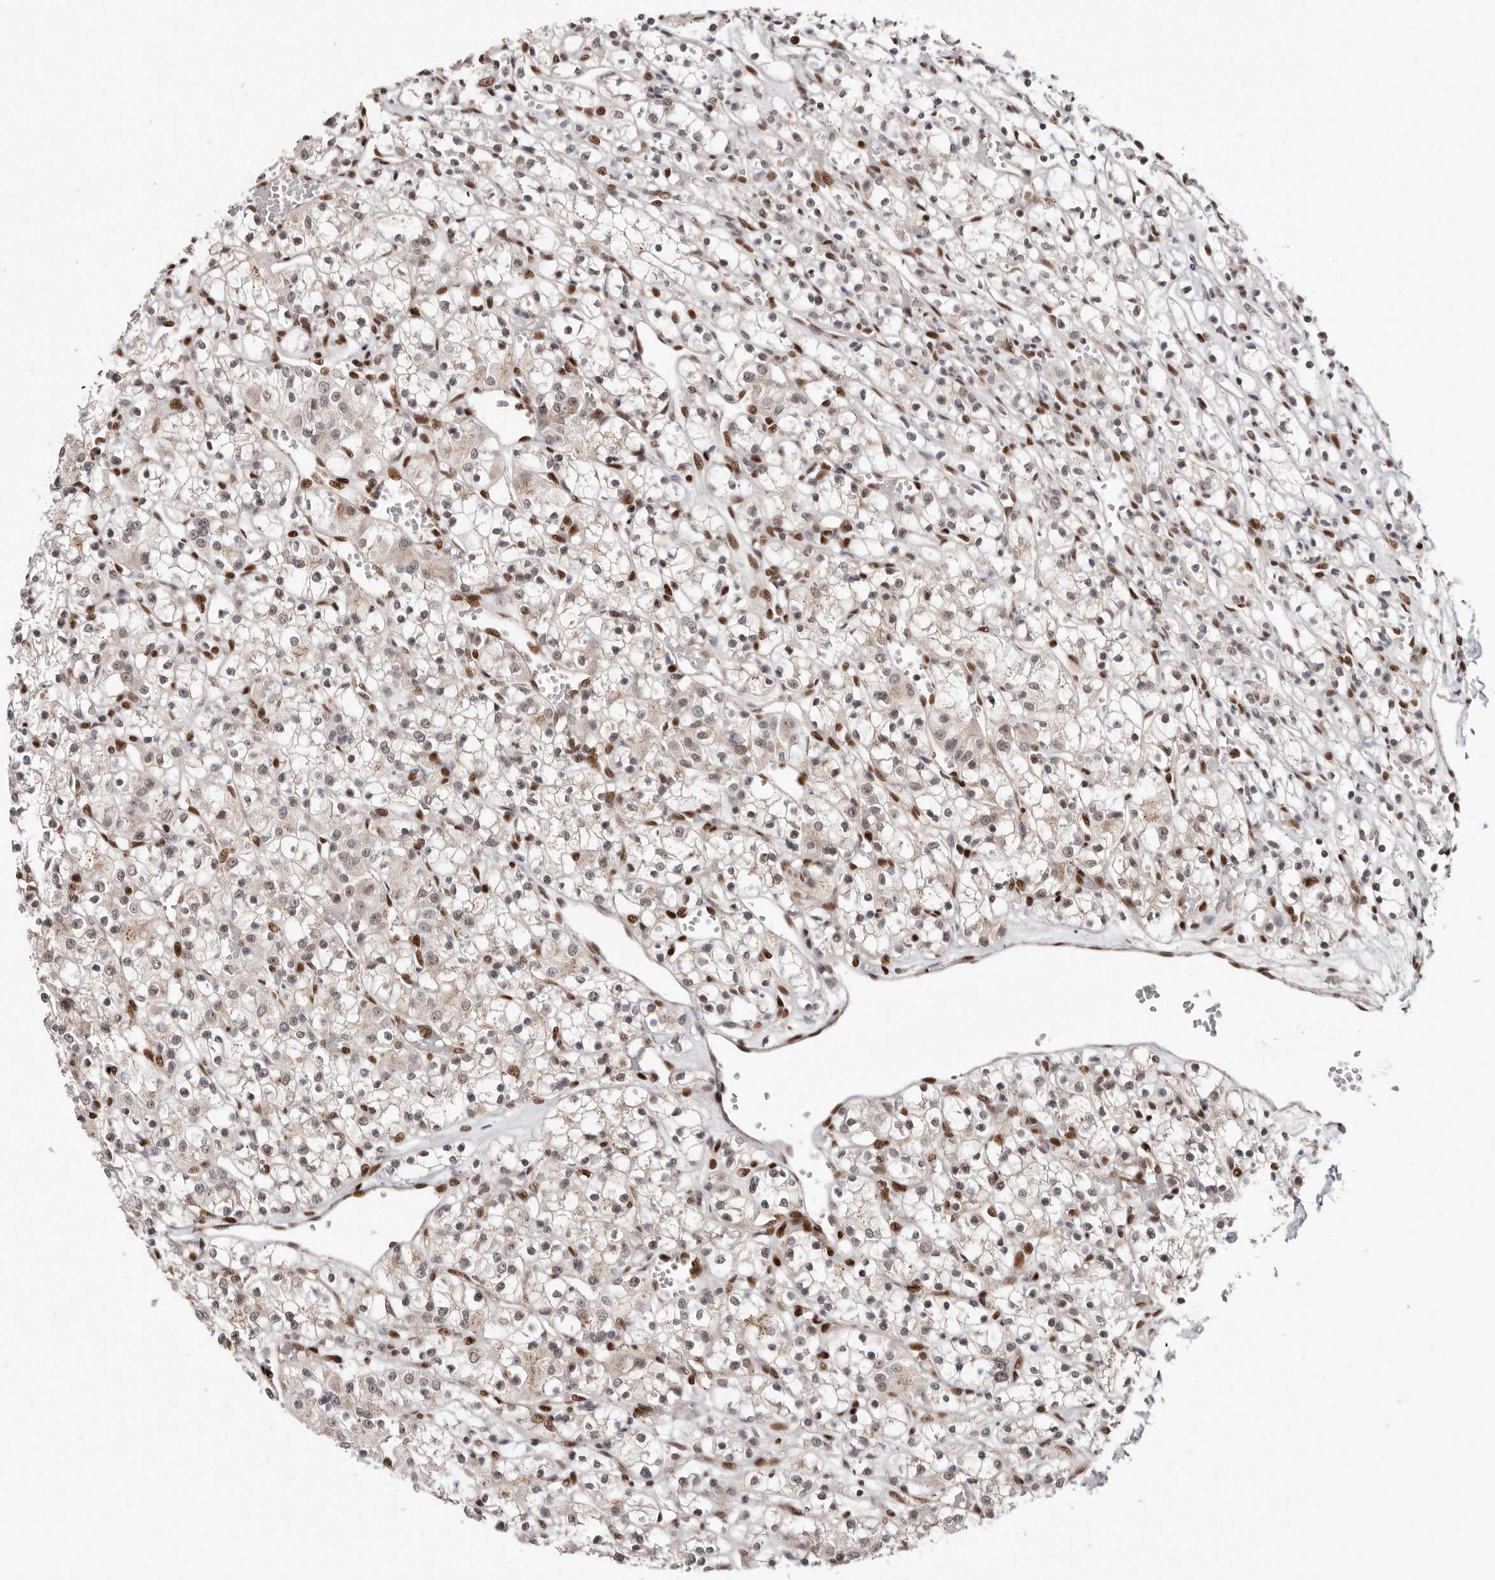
{"staining": {"intensity": "weak", "quantity": "<25%", "location": "nuclear"}, "tissue": "renal cancer", "cell_type": "Tumor cells", "image_type": "cancer", "snomed": [{"axis": "morphology", "description": "Adenocarcinoma, NOS"}, {"axis": "topography", "description": "Kidney"}], "caption": "The image shows no significant staining in tumor cells of renal cancer (adenocarcinoma).", "gene": "SMAD7", "patient": {"sex": "female", "age": 59}}